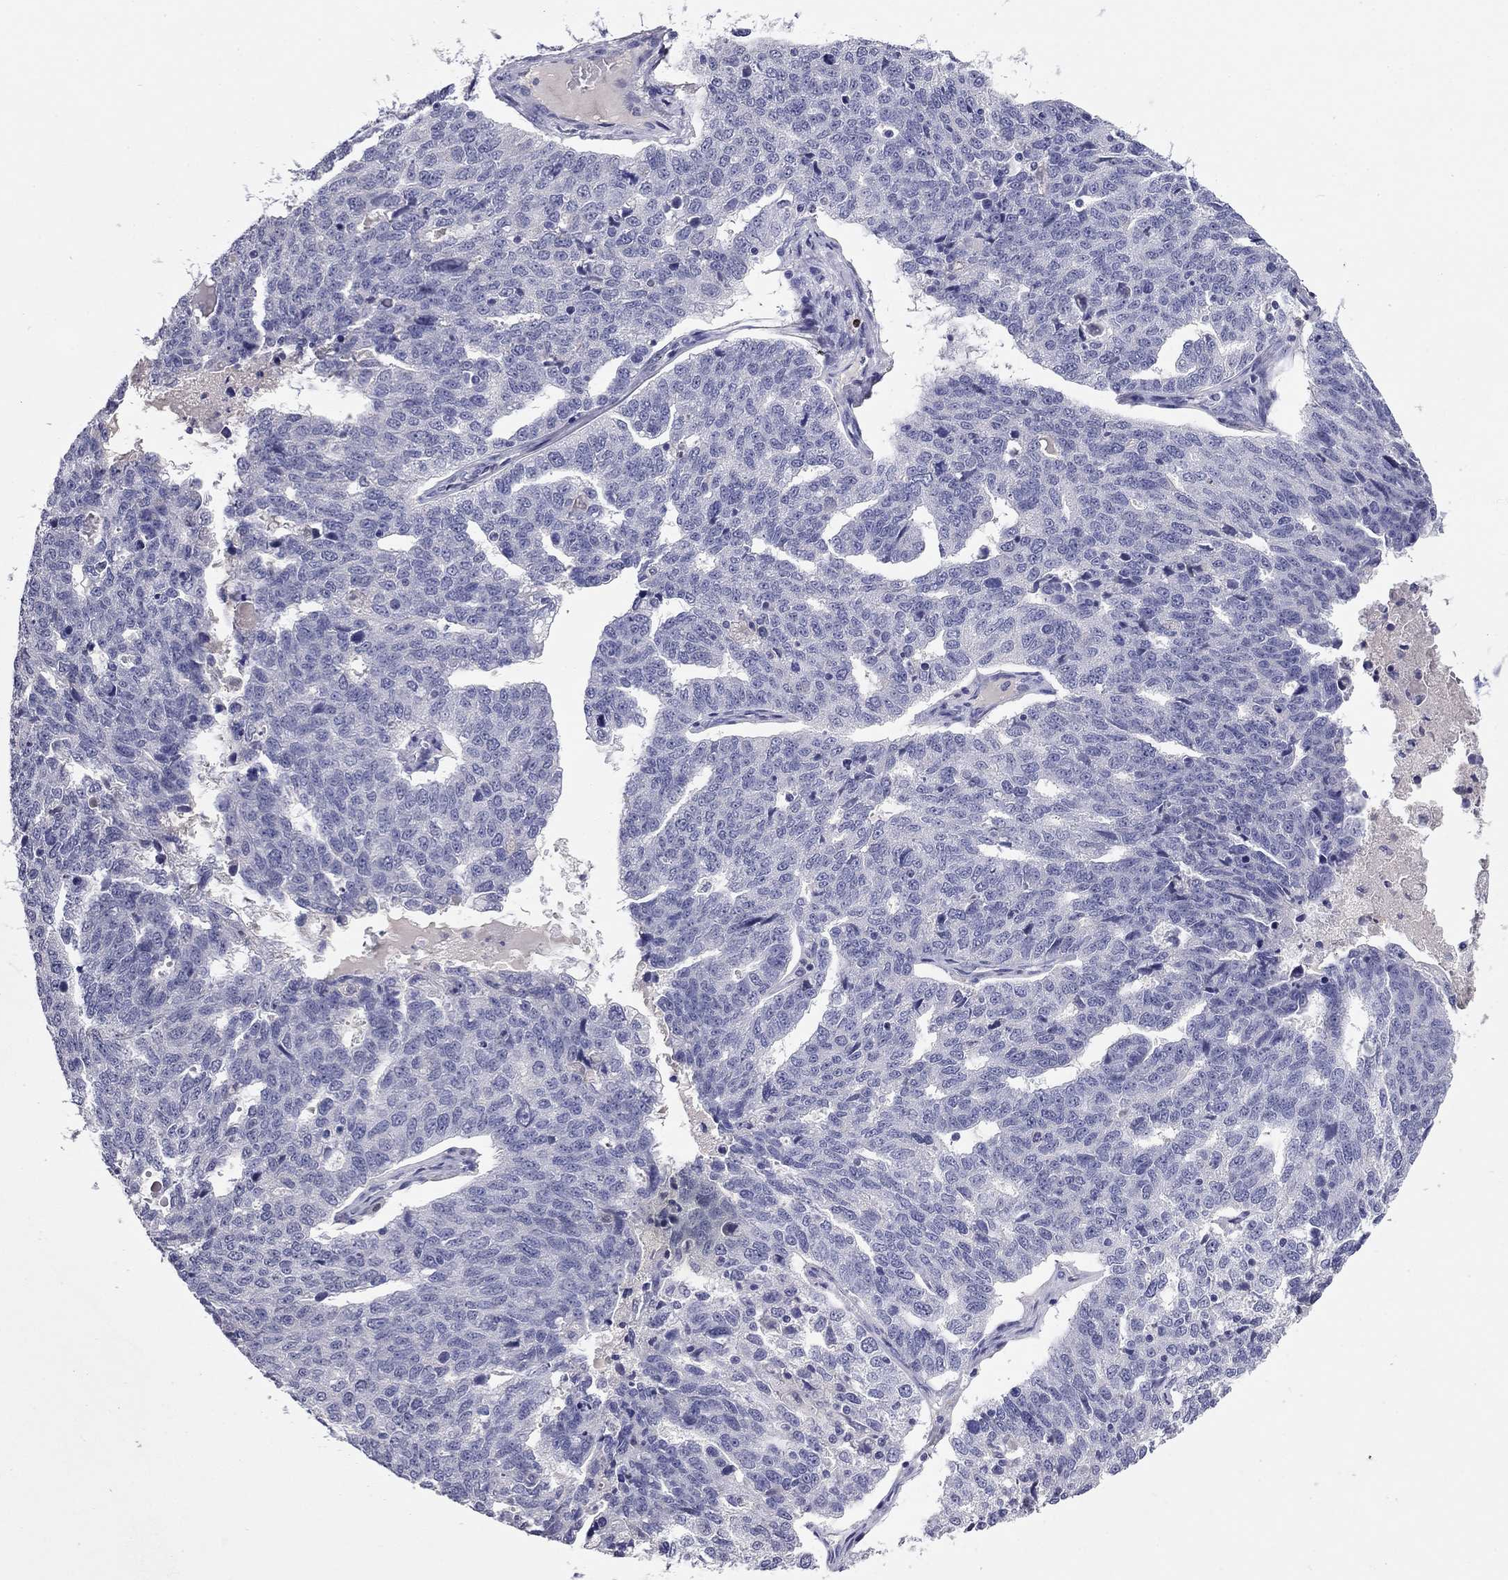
{"staining": {"intensity": "negative", "quantity": "none", "location": "none"}, "tissue": "ovarian cancer", "cell_type": "Tumor cells", "image_type": "cancer", "snomed": [{"axis": "morphology", "description": "Cystadenocarcinoma, serous, NOS"}, {"axis": "topography", "description": "Ovary"}], "caption": "Tumor cells are negative for protein expression in human ovarian serous cystadenocarcinoma.", "gene": "CFAP119", "patient": {"sex": "female", "age": 71}}